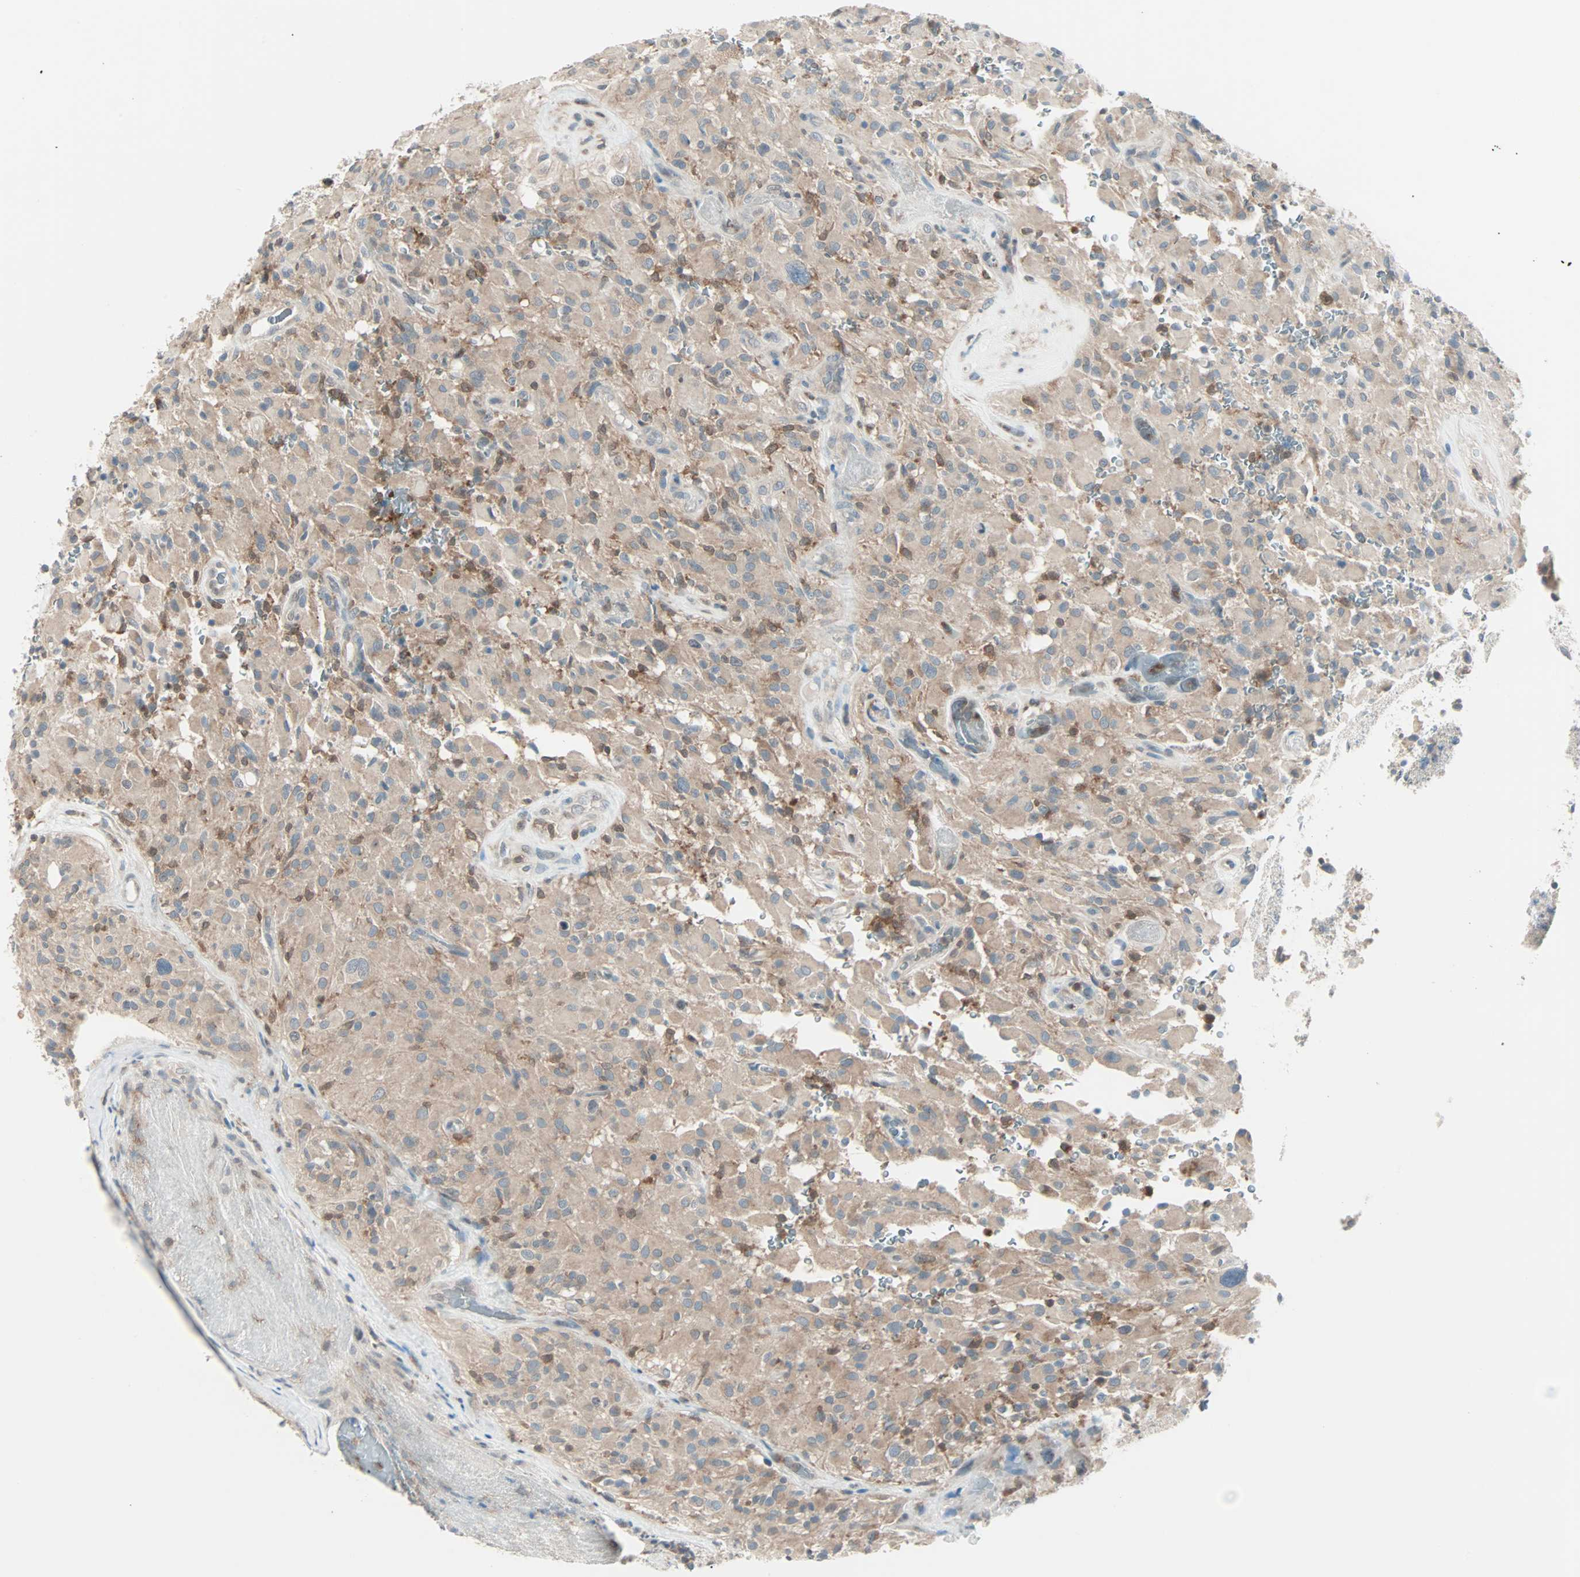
{"staining": {"intensity": "moderate", "quantity": "25%-75%", "location": "cytoplasmic/membranous"}, "tissue": "glioma", "cell_type": "Tumor cells", "image_type": "cancer", "snomed": [{"axis": "morphology", "description": "Glioma, malignant, High grade"}, {"axis": "topography", "description": "Brain"}], "caption": "Immunohistochemical staining of malignant glioma (high-grade) exhibits medium levels of moderate cytoplasmic/membranous staining in approximately 25%-75% of tumor cells.", "gene": "SMIM8", "patient": {"sex": "male", "age": 71}}